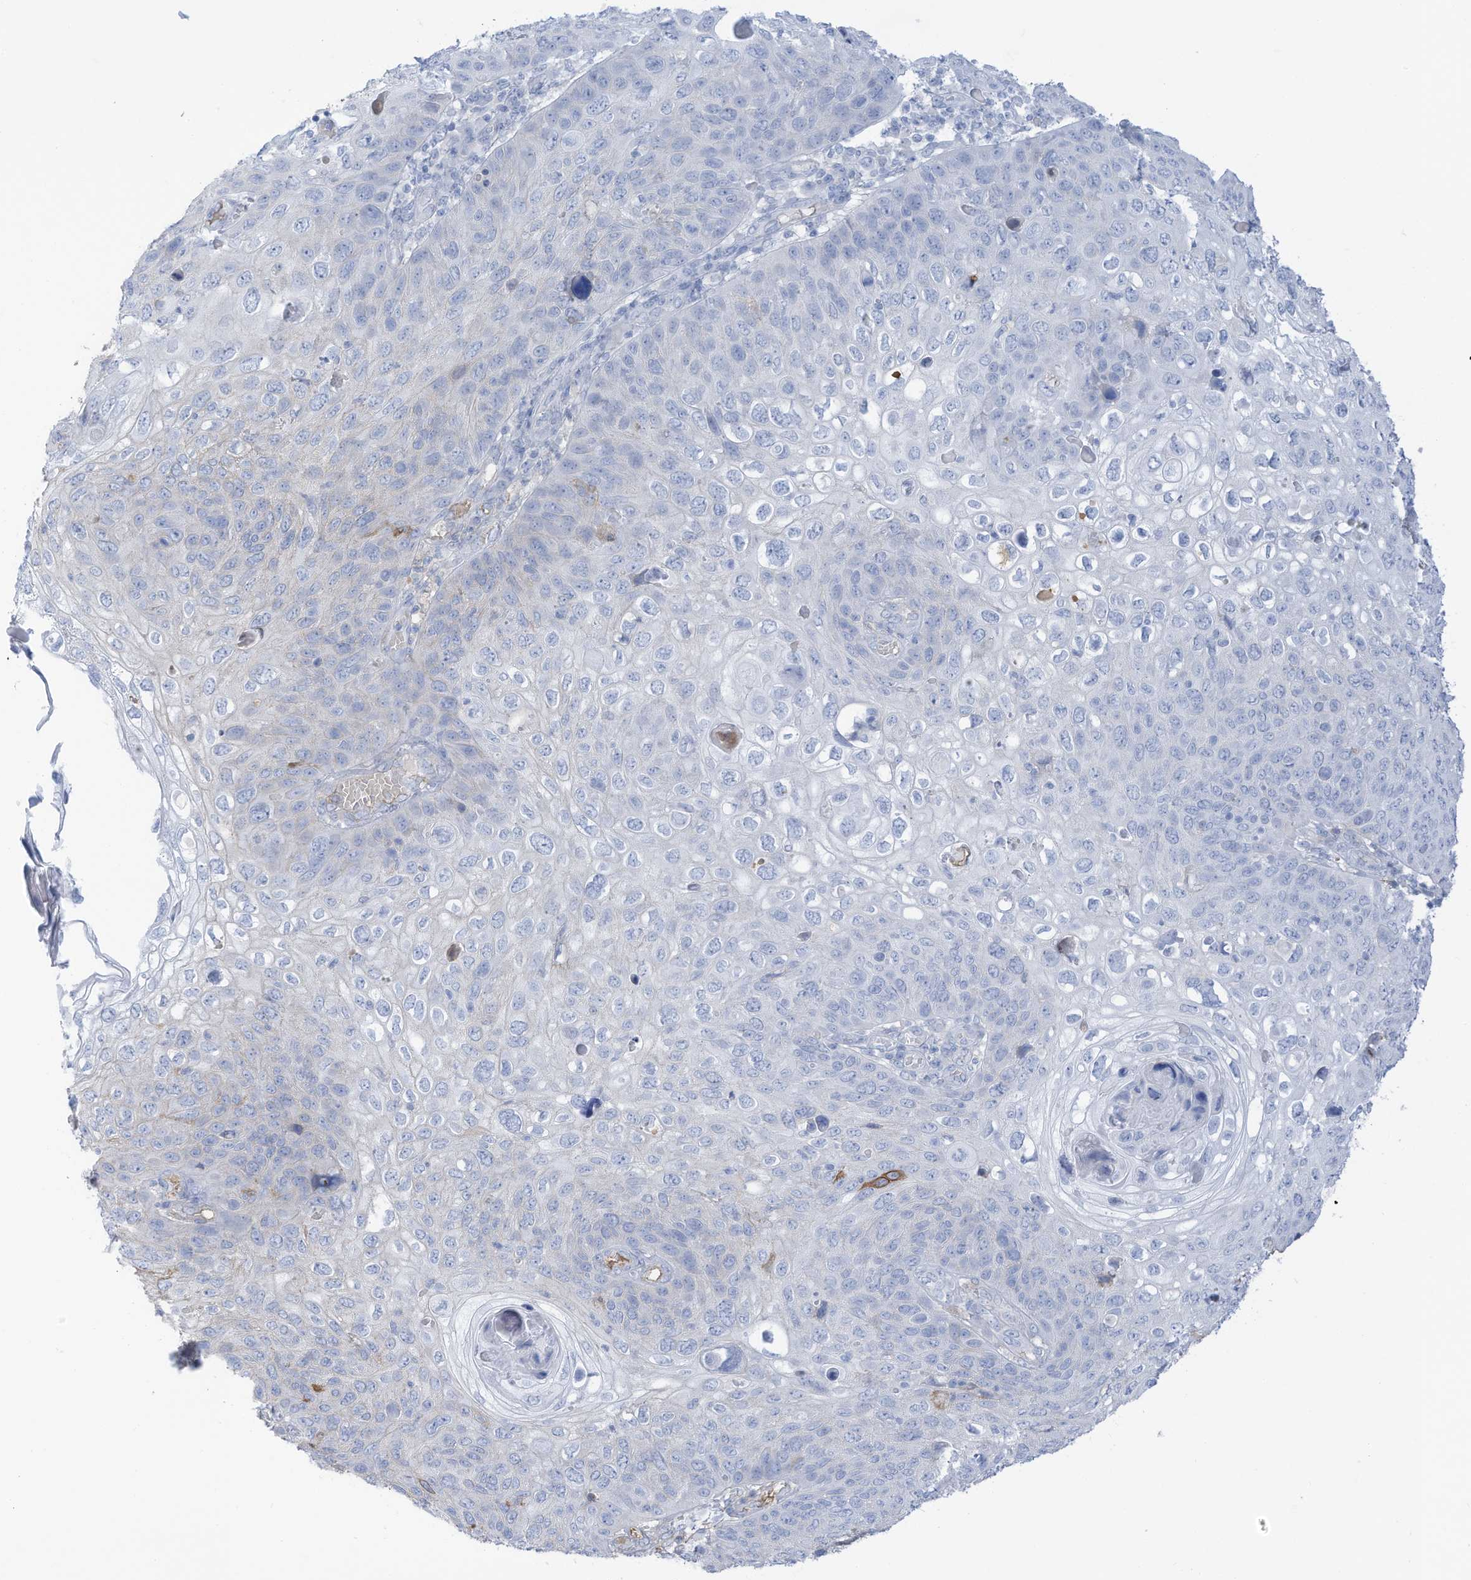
{"staining": {"intensity": "negative", "quantity": "none", "location": "none"}, "tissue": "skin cancer", "cell_type": "Tumor cells", "image_type": "cancer", "snomed": [{"axis": "morphology", "description": "Squamous cell carcinoma, NOS"}, {"axis": "topography", "description": "Skin"}], "caption": "A micrograph of skin squamous cell carcinoma stained for a protein demonstrates no brown staining in tumor cells.", "gene": "HSD17B13", "patient": {"sex": "female", "age": 90}}